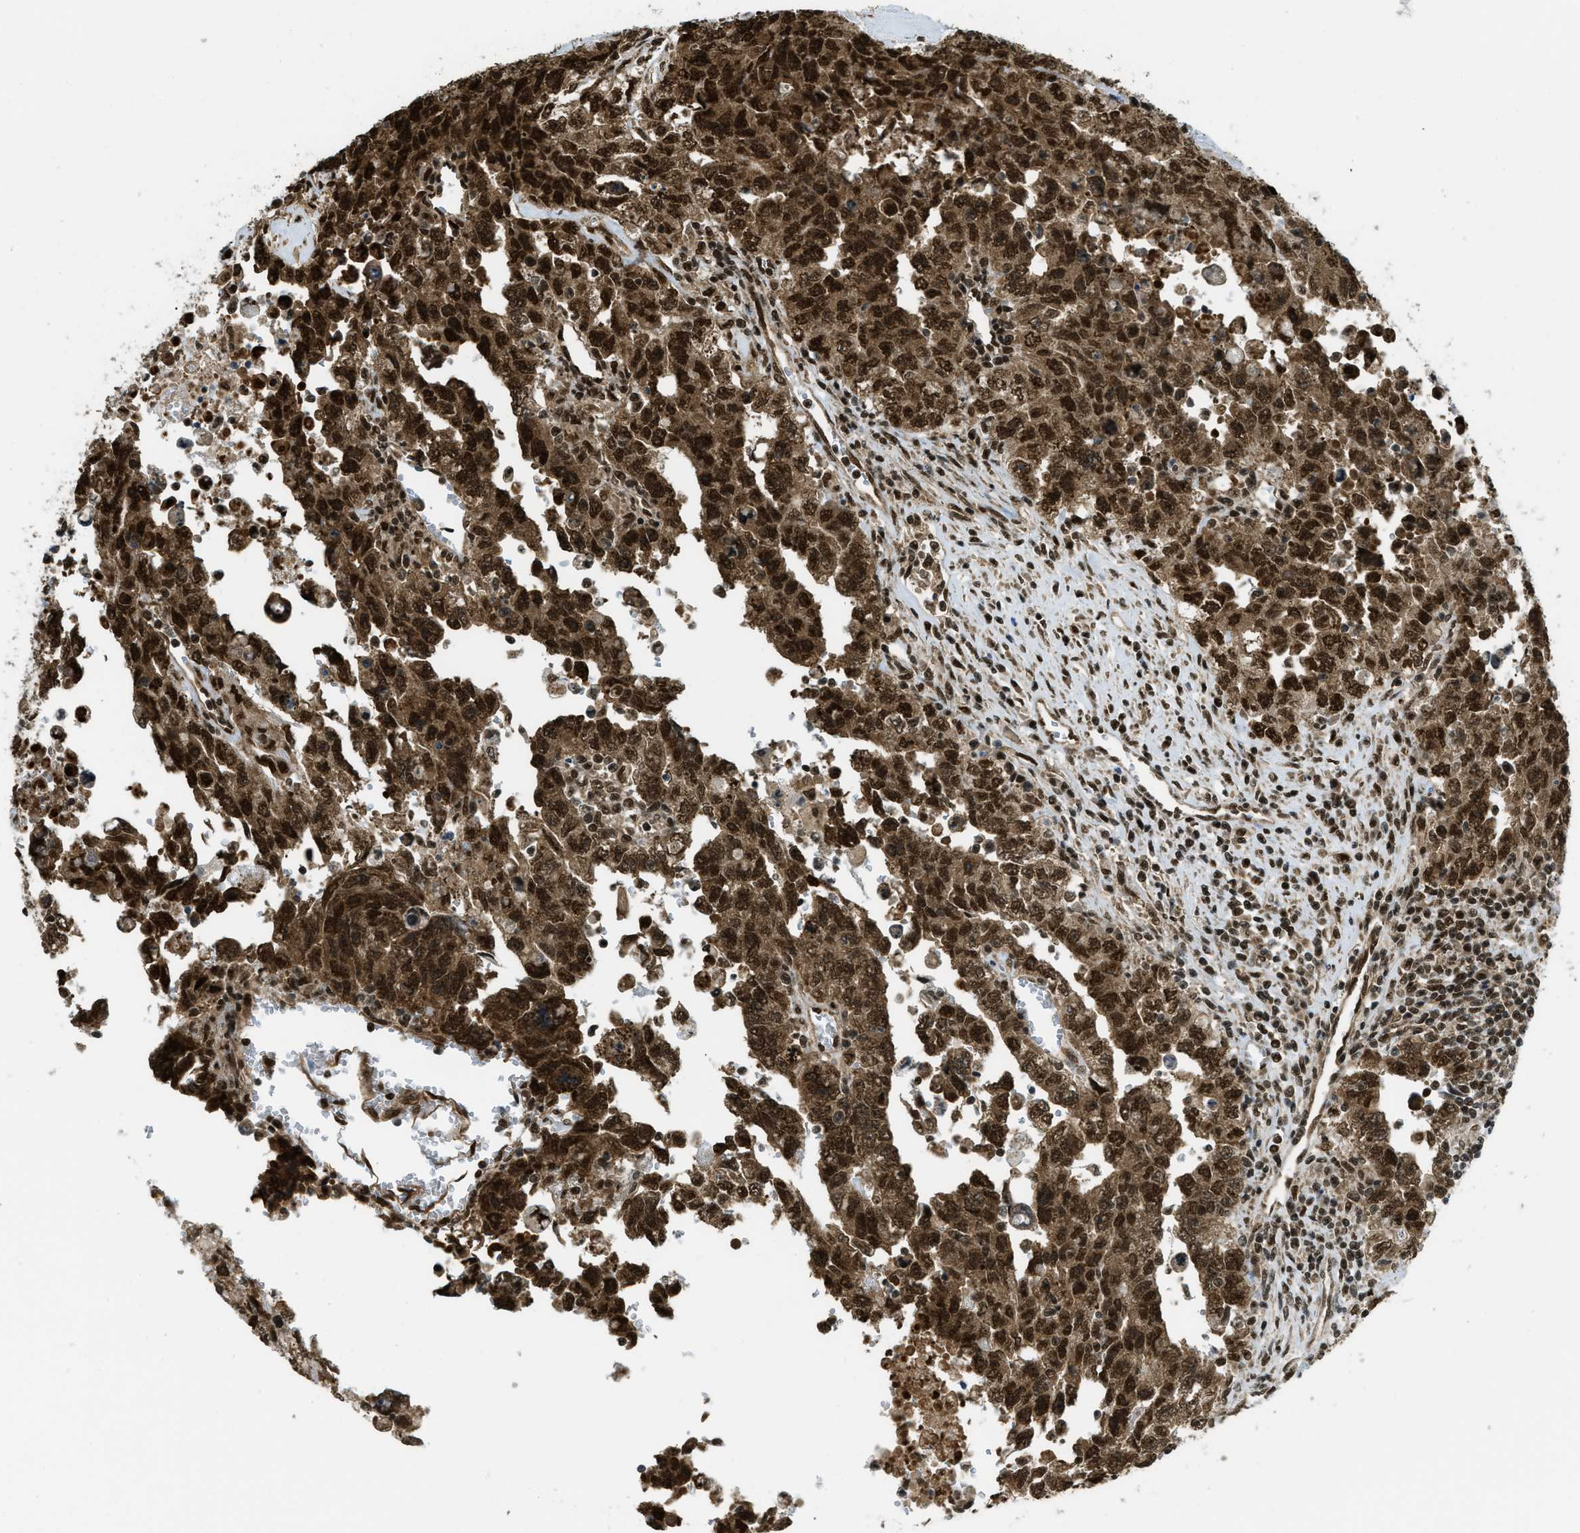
{"staining": {"intensity": "strong", "quantity": ">75%", "location": "cytoplasmic/membranous,nuclear"}, "tissue": "testis cancer", "cell_type": "Tumor cells", "image_type": "cancer", "snomed": [{"axis": "morphology", "description": "Carcinoma, Embryonal, NOS"}, {"axis": "topography", "description": "Testis"}], "caption": "Testis cancer (embryonal carcinoma) stained for a protein (brown) demonstrates strong cytoplasmic/membranous and nuclear positive positivity in approximately >75% of tumor cells.", "gene": "TNPO1", "patient": {"sex": "male", "age": 28}}